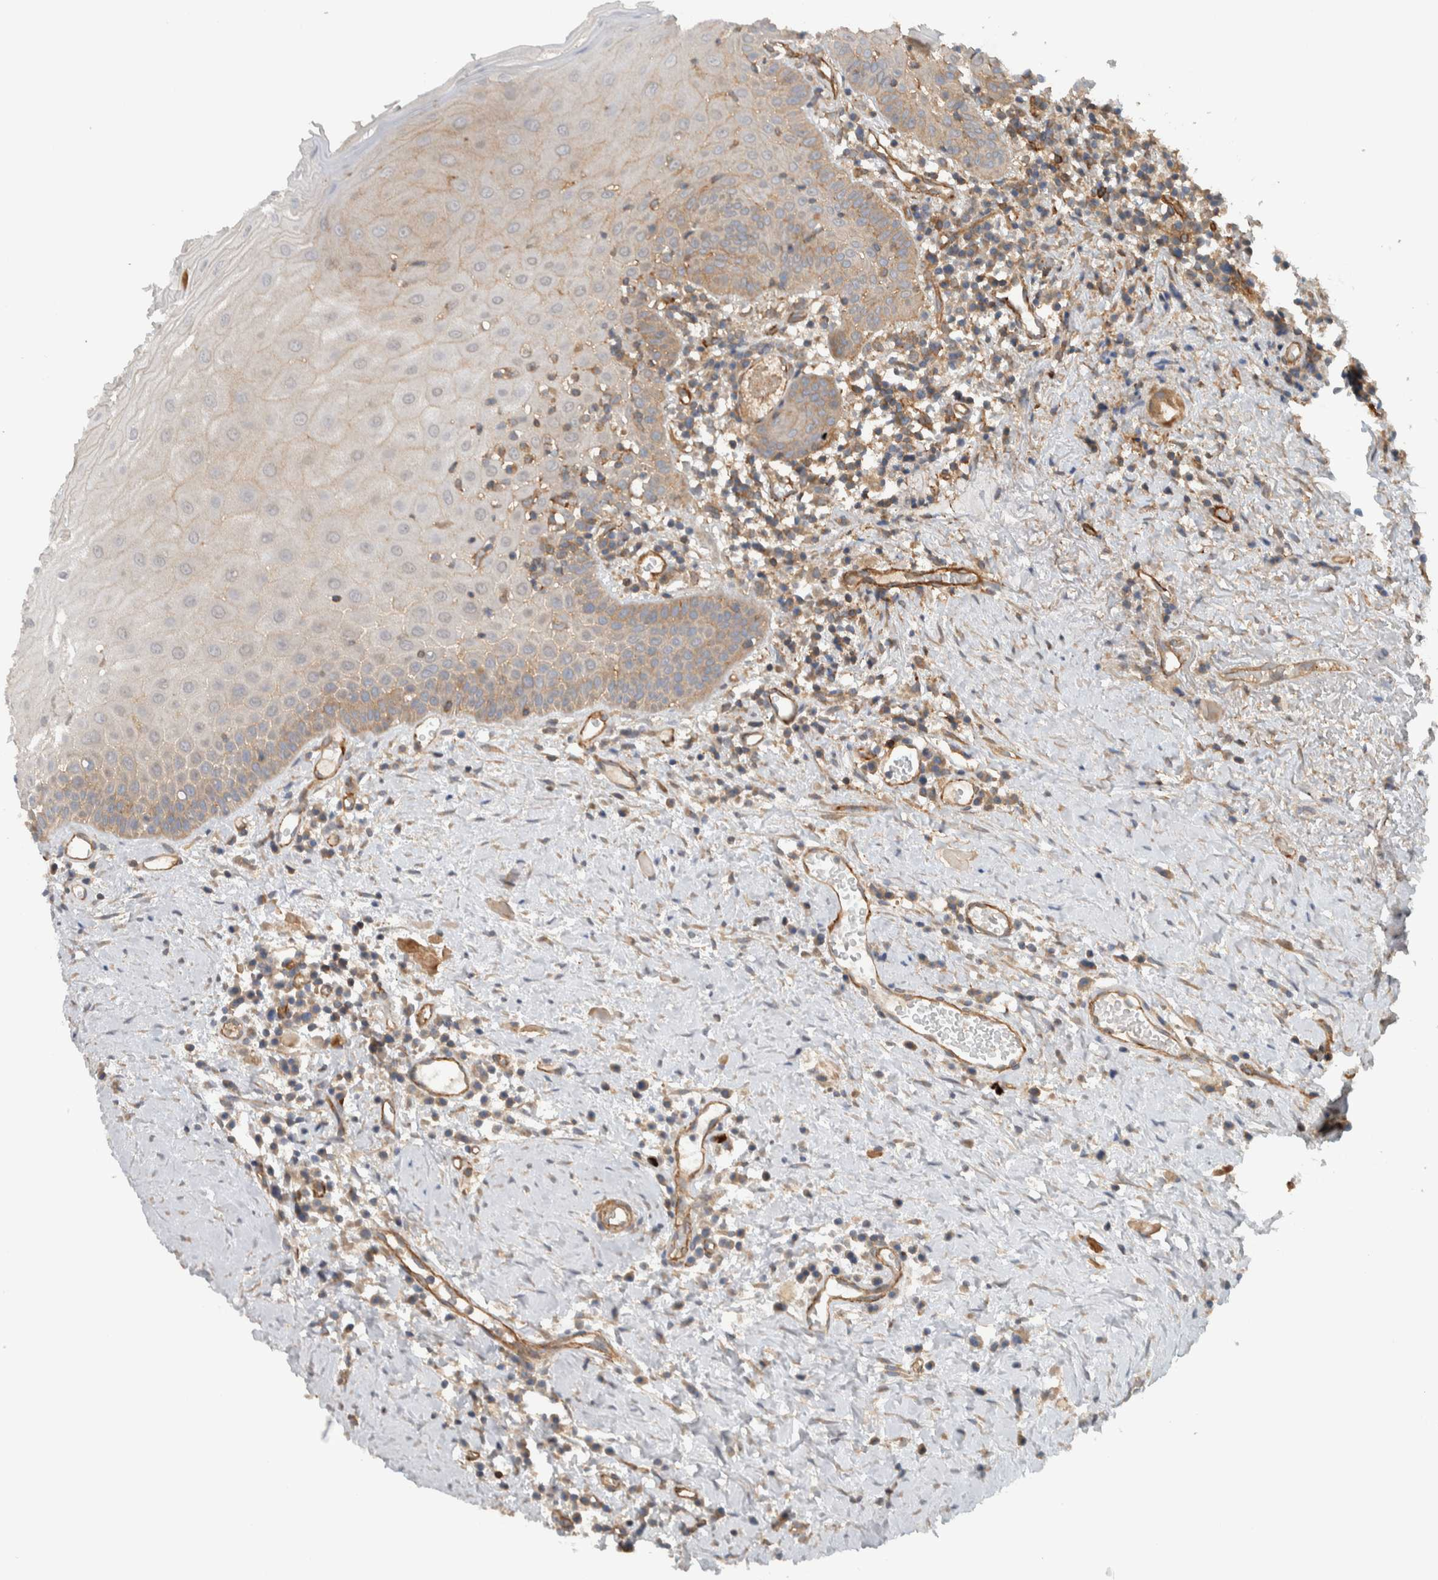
{"staining": {"intensity": "weak", "quantity": "25%-75%", "location": "cytoplasmic/membranous"}, "tissue": "oral mucosa", "cell_type": "Squamous epithelial cells", "image_type": "normal", "snomed": [{"axis": "morphology", "description": "Normal tissue, NOS"}, {"axis": "topography", "description": "Skeletal muscle"}, {"axis": "topography", "description": "Oral tissue"}, {"axis": "topography", "description": "Peripheral nerve tissue"}], "caption": "Oral mucosa stained for a protein (brown) reveals weak cytoplasmic/membranous positive staining in approximately 25%-75% of squamous epithelial cells.", "gene": "MPRIP", "patient": {"sex": "female", "age": 84}}